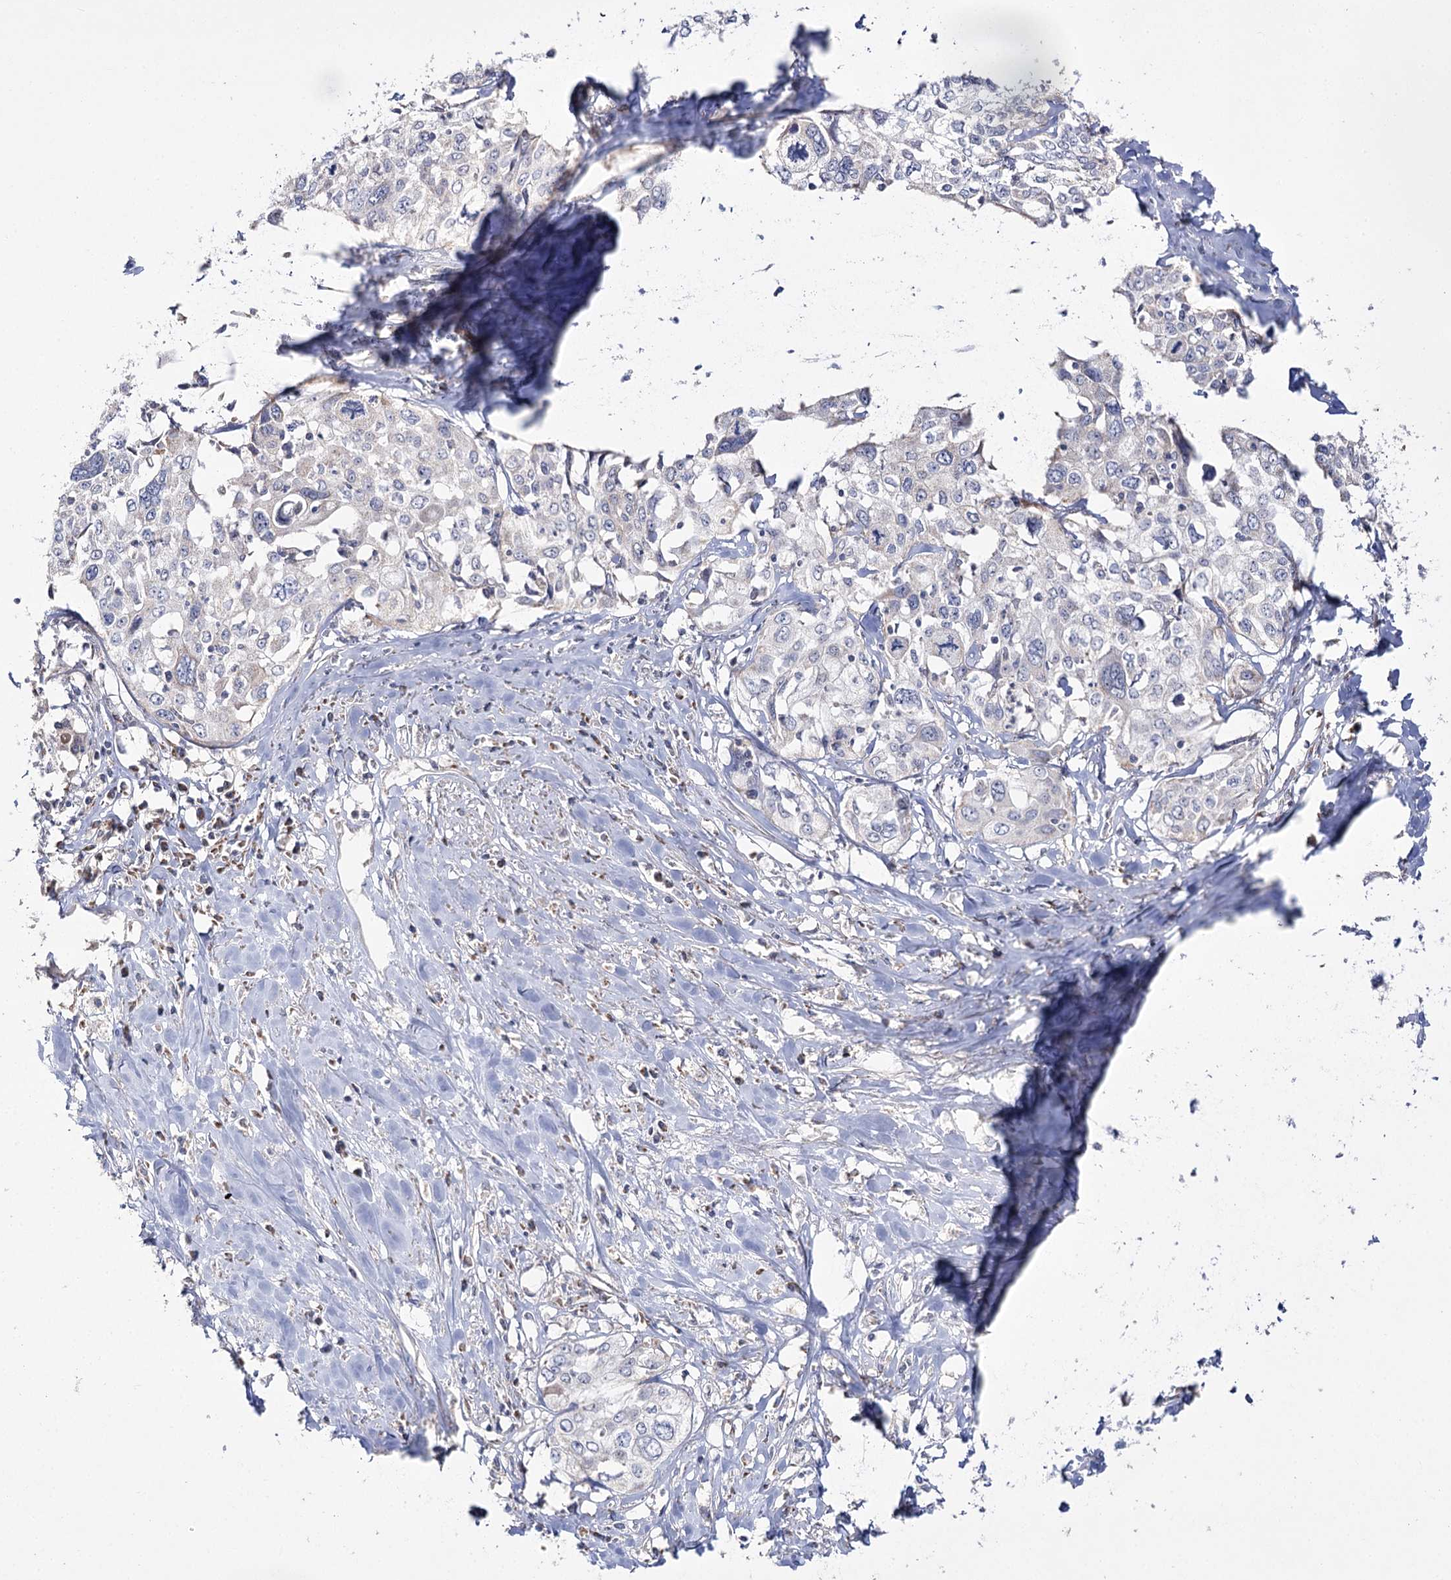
{"staining": {"intensity": "negative", "quantity": "none", "location": "none"}, "tissue": "cervical cancer", "cell_type": "Tumor cells", "image_type": "cancer", "snomed": [{"axis": "morphology", "description": "Squamous cell carcinoma, NOS"}, {"axis": "topography", "description": "Cervix"}], "caption": "This is an immunohistochemistry (IHC) micrograph of human cervical squamous cell carcinoma. There is no positivity in tumor cells.", "gene": "NADK2", "patient": {"sex": "female", "age": 31}}